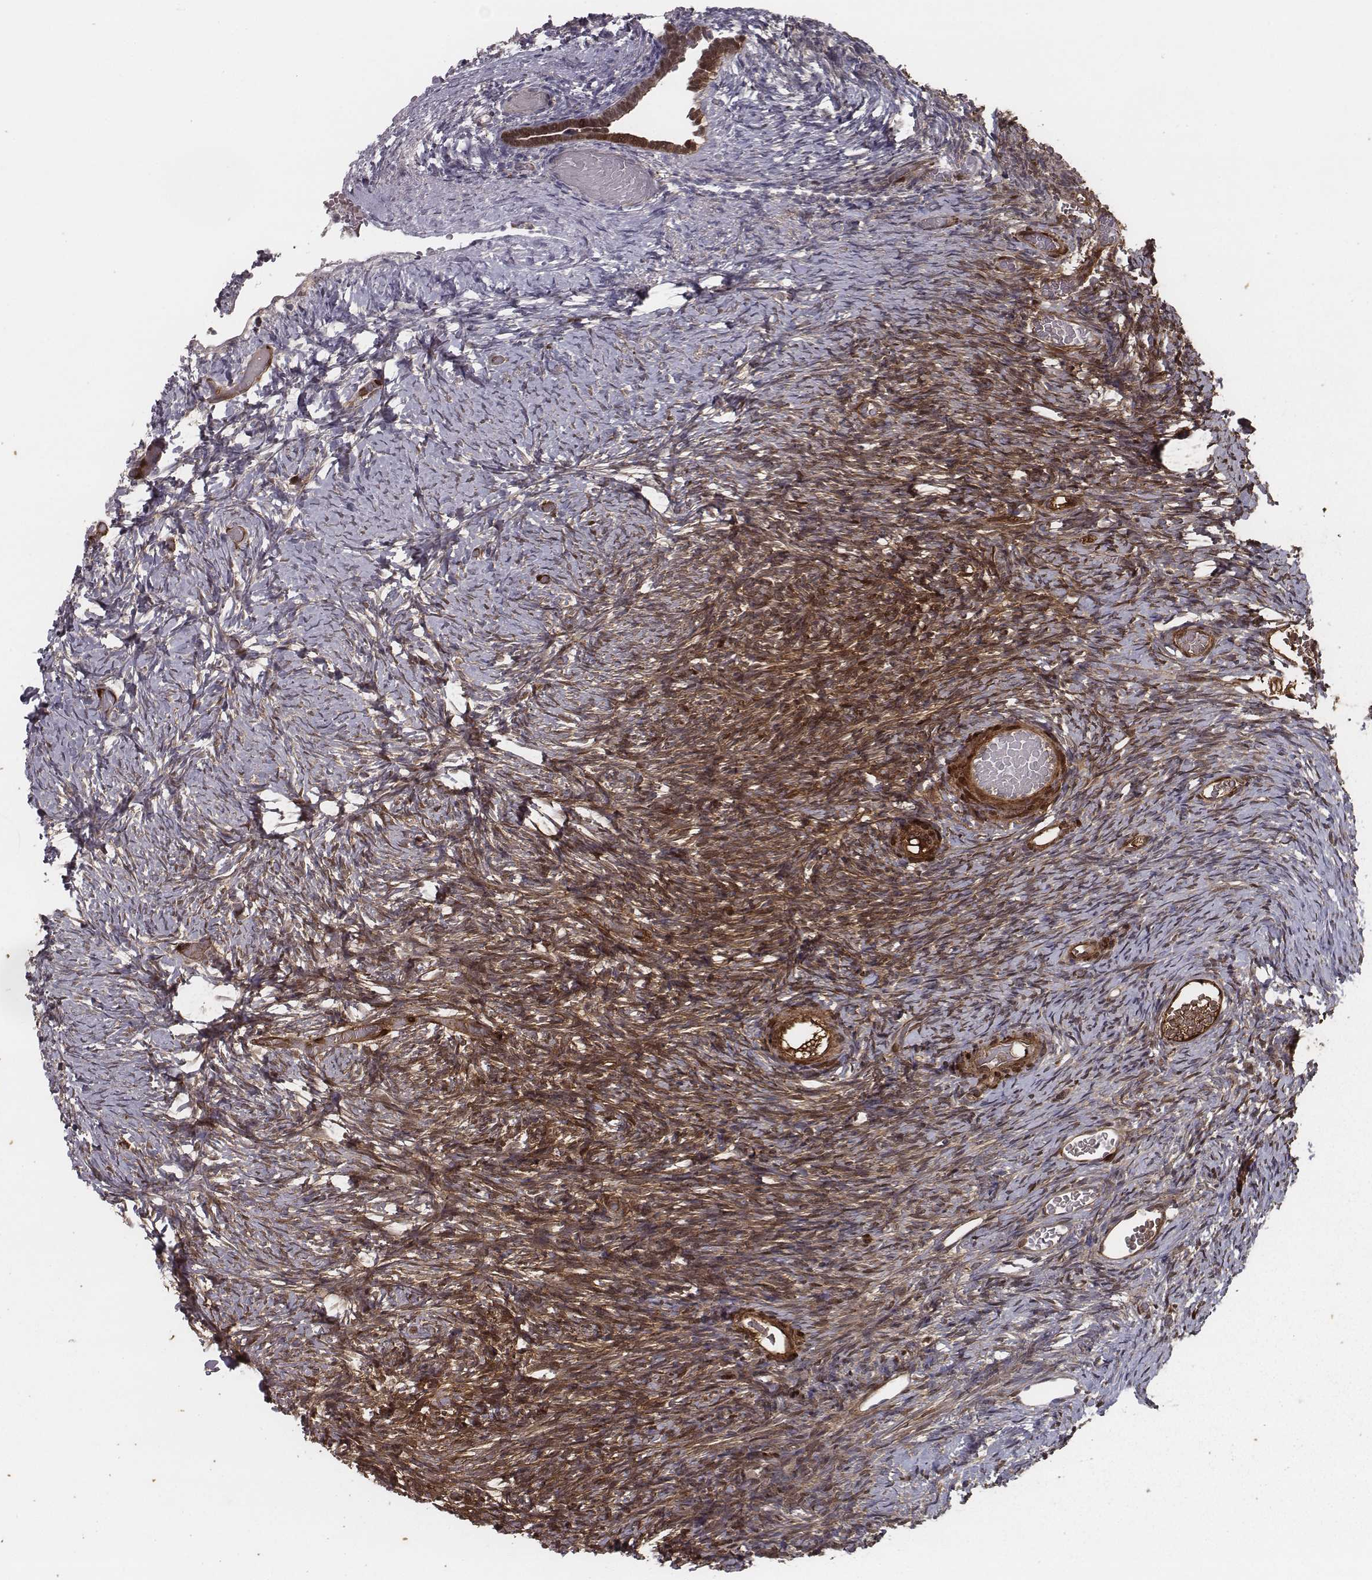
{"staining": {"intensity": "strong", "quantity": ">75%", "location": "cytoplasmic/membranous"}, "tissue": "ovary", "cell_type": "Ovarian stroma cells", "image_type": "normal", "snomed": [{"axis": "morphology", "description": "Normal tissue, NOS"}, {"axis": "topography", "description": "Ovary"}], "caption": "Ovary stained with IHC displays strong cytoplasmic/membranous expression in approximately >75% of ovarian stroma cells. (Stains: DAB in brown, nuclei in blue, Microscopy: brightfield microscopy at high magnification).", "gene": "ISYNA1", "patient": {"sex": "female", "age": 39}}